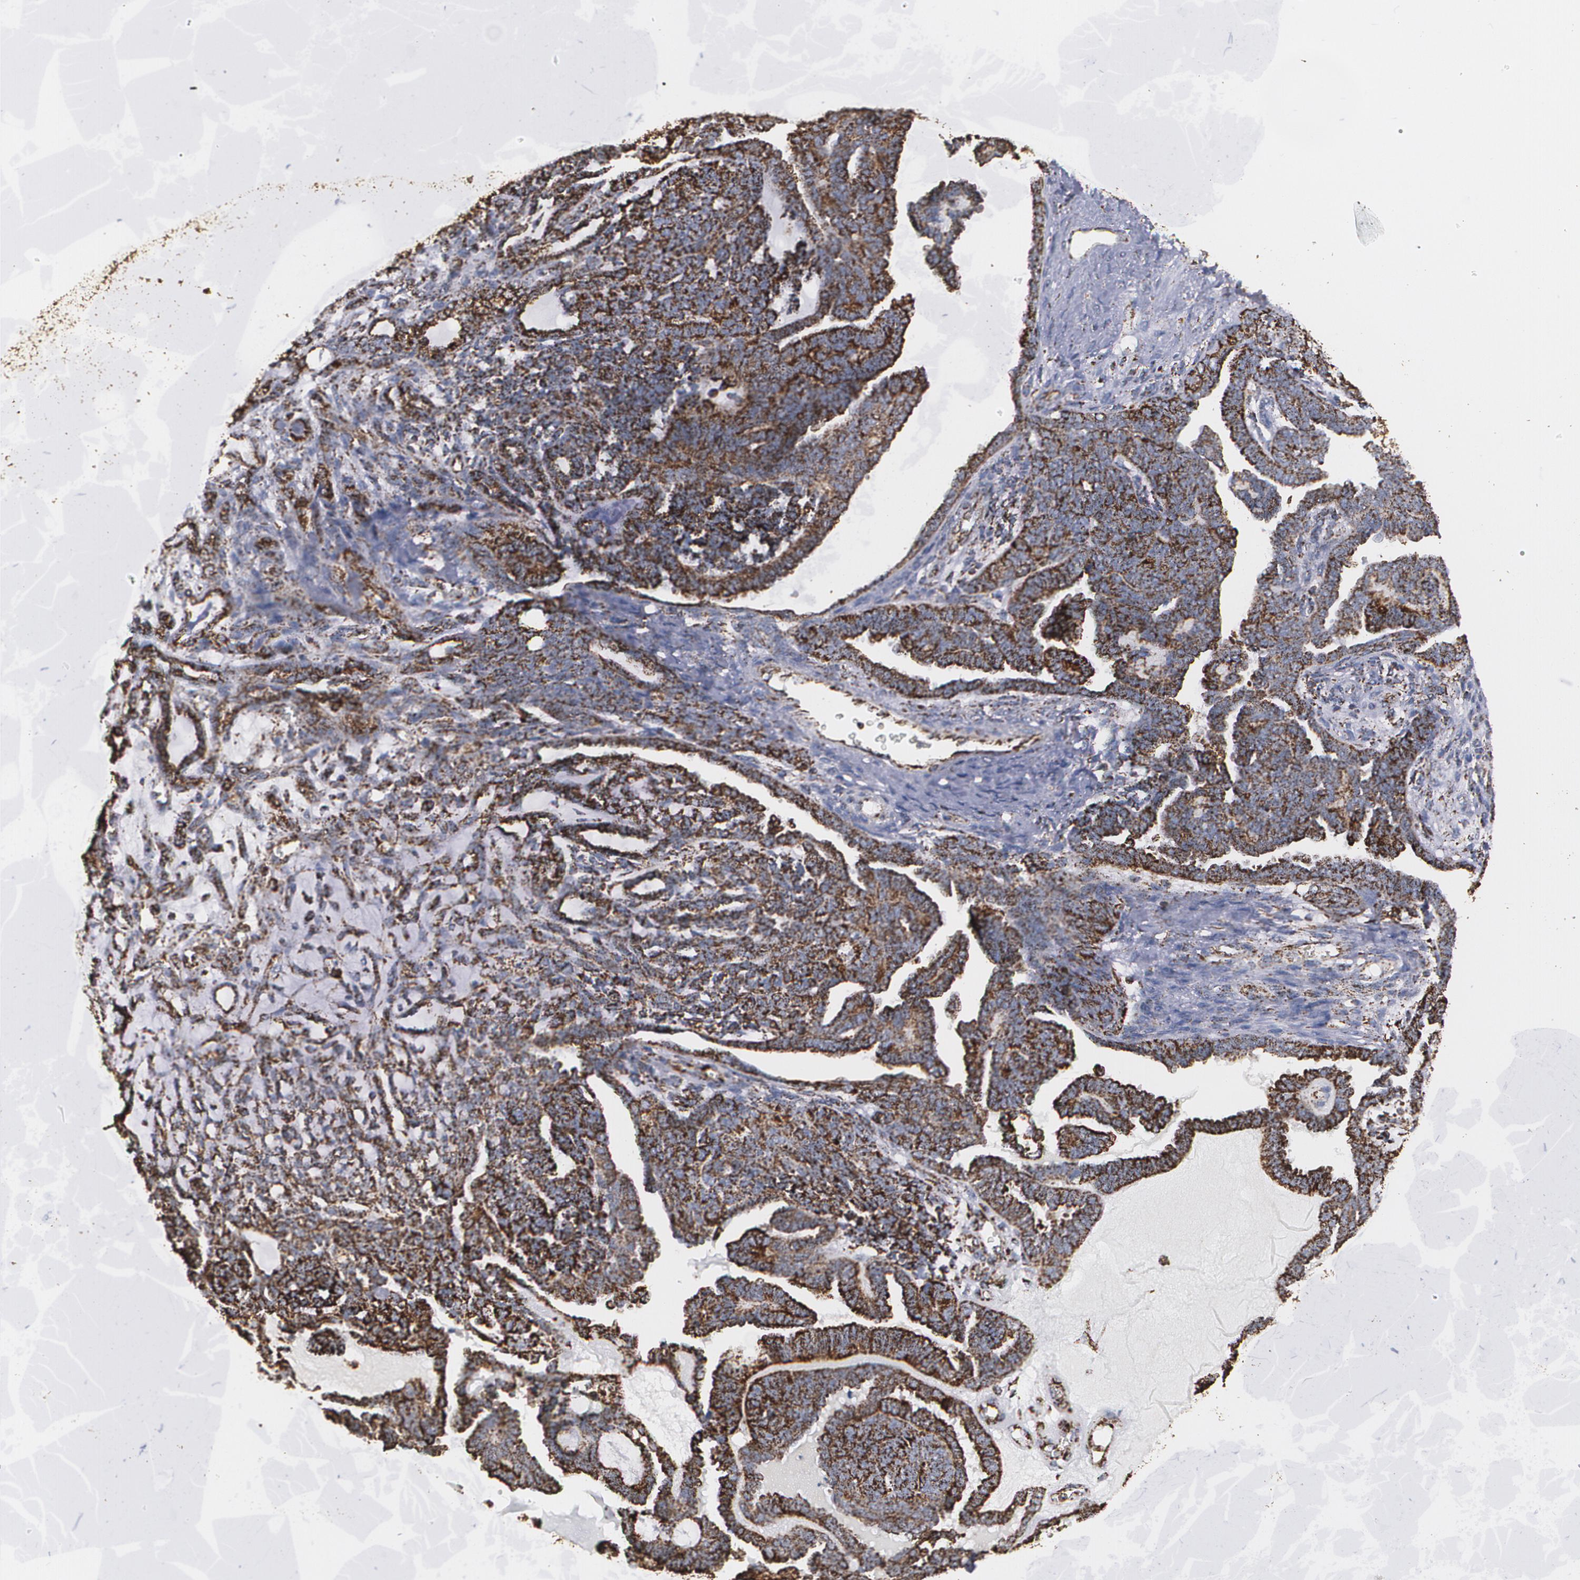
{"staining": {"intensity": "strong", "quantity": ">75%", "location": "cytoplasmic/membranous"}, "tissue": "endometrial cancer", "cell_type": "Tumor cells", "image_type": "cancer", "snomed": [{"axis": "morphology", "description": "Neoplasm, malignant, NOS"}, {"axis": "topography", "description": "Endometrium"}], "caption": "Strong cytoplasmic/membranous staining for a protein is appreciated in about >75% of tumor cells of endometrial cancer (malignant neoplasm) using IHC.", "gene": "HSPD1", "patient": {"sex": "female", "age": 74}}